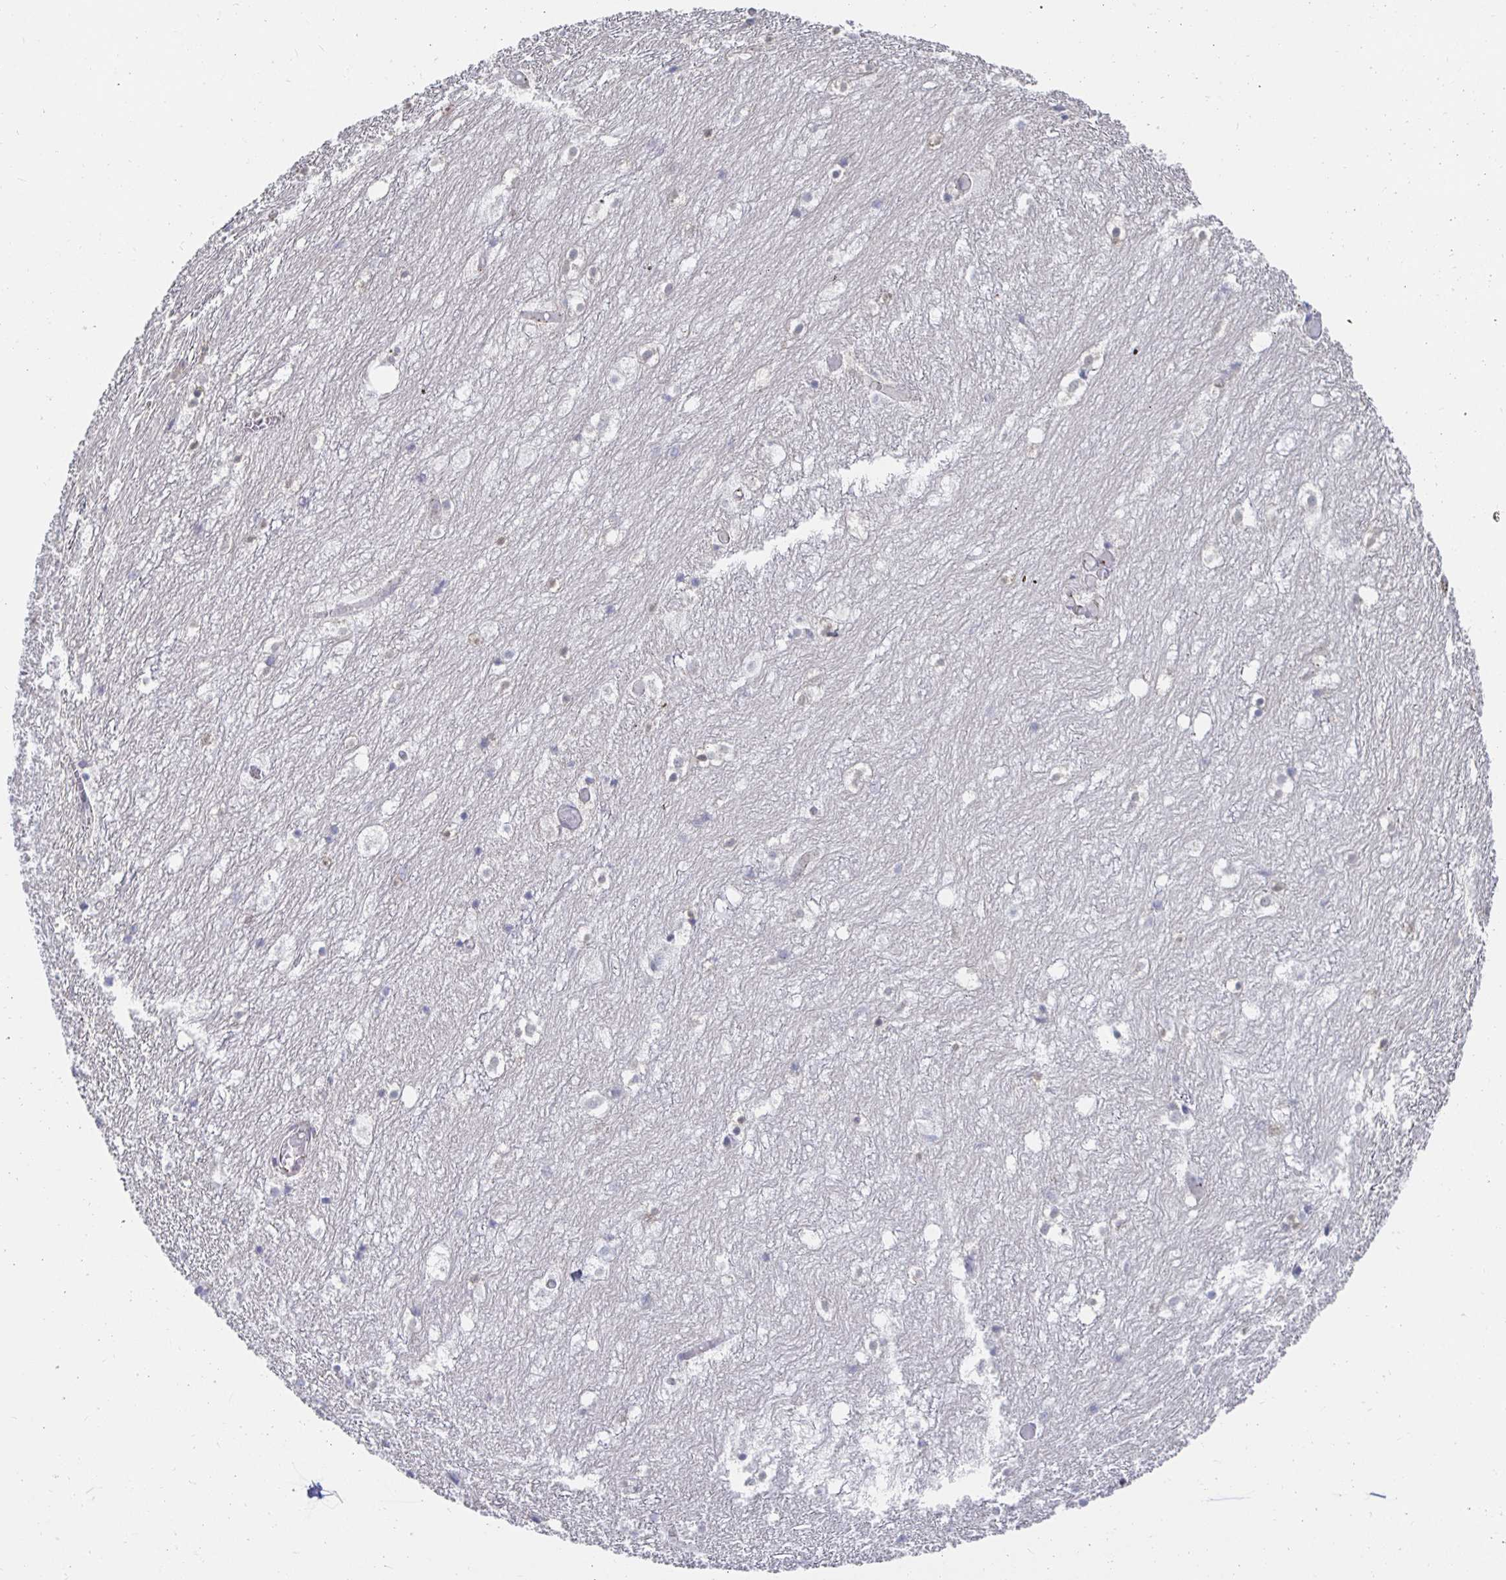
{"staining": {"intensity": "negative", "quantity": "none", "location": "none"}, "tissue": "hippocampus", "cell_type": "Glial cells", "image_type": "normal", "snomed": [{"axis": "morphology", "description": "Normal tissue, NOS"}, {"axis": "topography", "description": "Hippocampus"}], "caption": "A photomicrograph of hippocampus stained for a protein demonstrates no brown staining in glial cells.", "gene": "NOCT", "patient": {"sex": "female", "age": 52}}